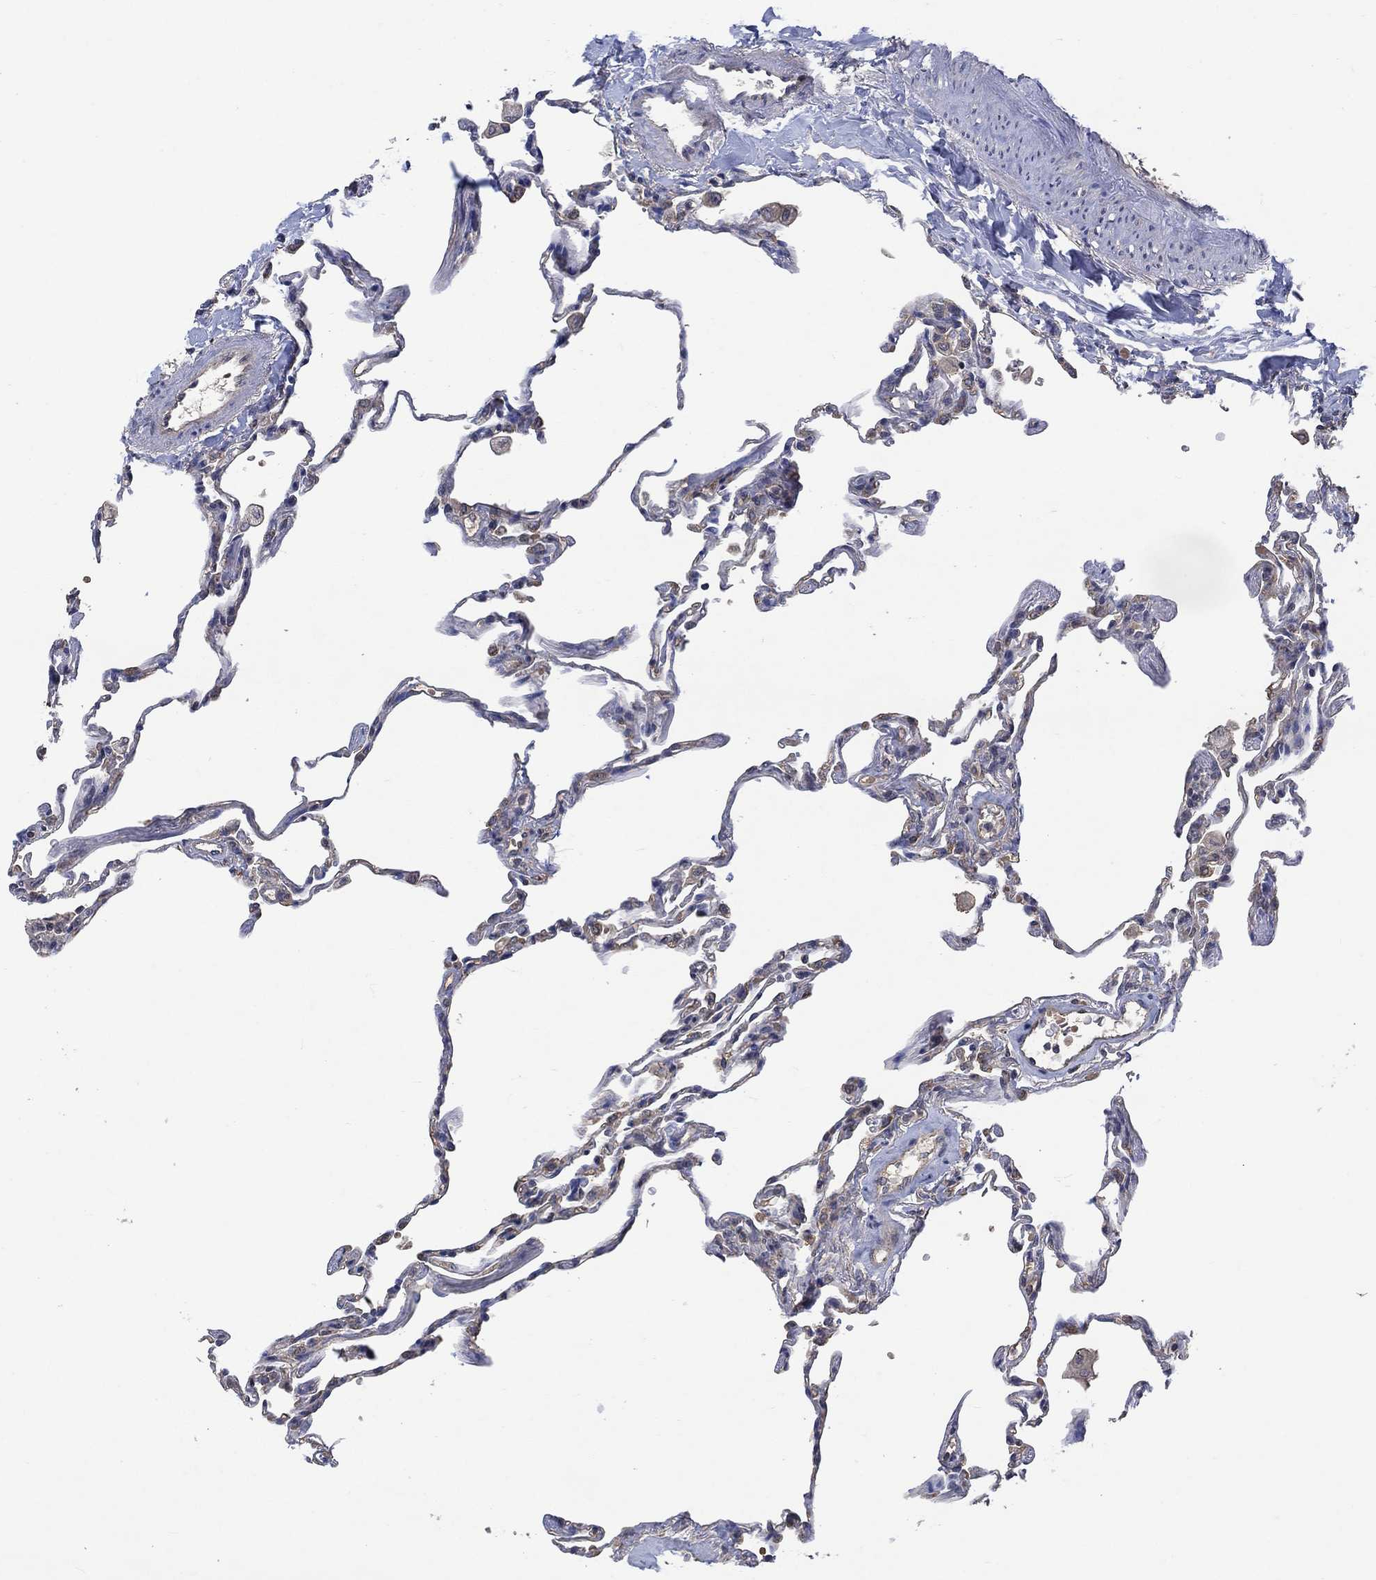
{"staining": {"intensity": "weak", "quantity": "<25%", "location": "cytoplasmic/membranous"}, "tissue": "lung", "cell_type": "Alveolar cells", "image_type": "normal", "snomed": [{"axis": "morphology", "description": "Normal tissue, NOS"}, {"axis": "topography", "description": "Lung"}], "caption": "This is an immunohistochemistry (IHC) histopathology image of benign lung. There is no staining in alveolar cells.", "gene": "GRIN2D", "patient": {"sex": "female", "age": 57}}